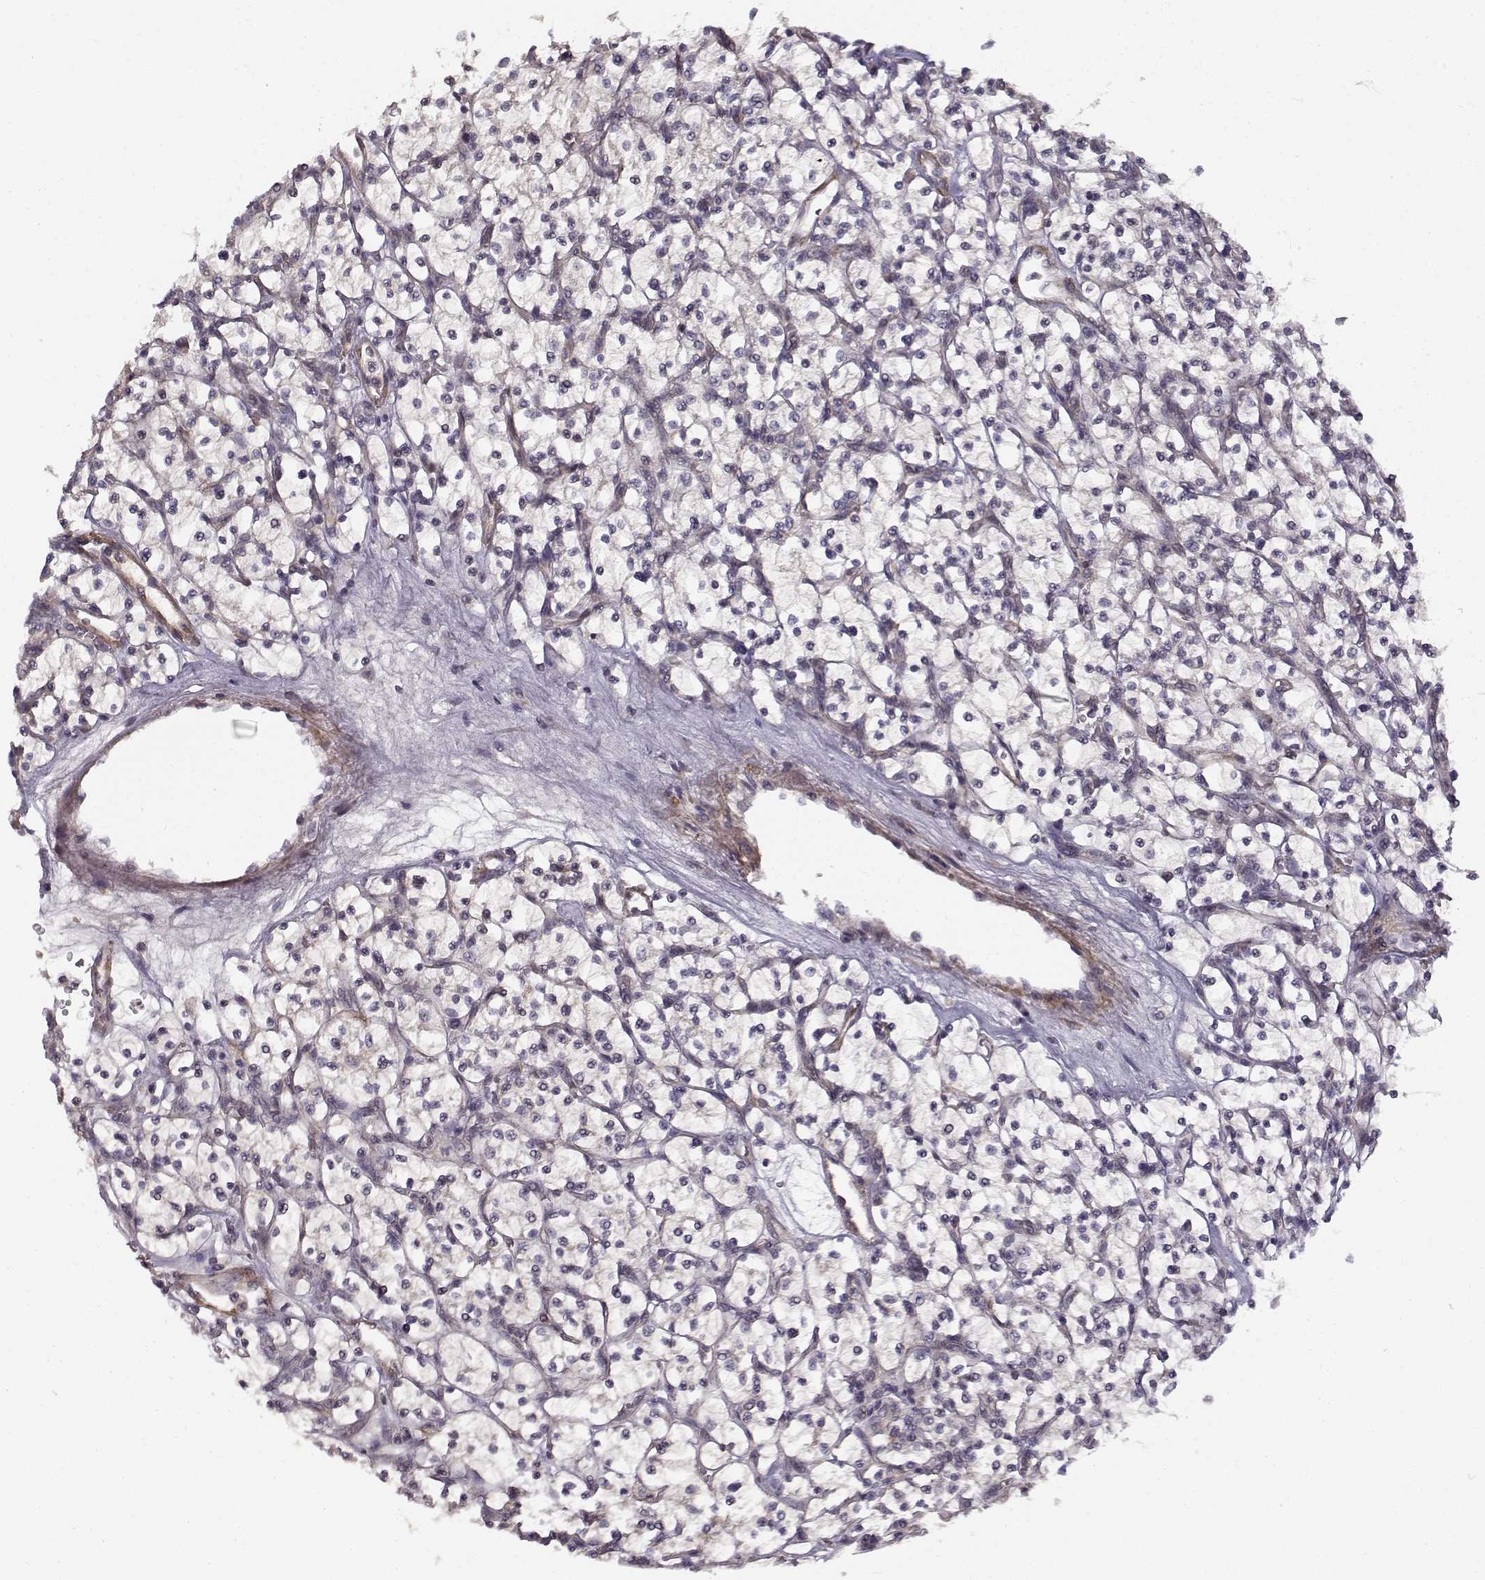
{"staining": {"intensity": "negative", "quantity": "none", "location": "none"}, "tissue": "renal cancer", "cell_type": "Tumor cells", "image_type": "cancer", "snomed": [{"axis": "morphology", "description": "Adenocarcinoma, NOS"}, {"axis": "topography", "description": "Kidney"}], "caption": "A histopathology image of human renal adenocarcinoma is negative for staining in tumor cells. (DAB immunohistochemistry, high magnification).", "gene": "RGS9BP", "patient": {"sex": "female", "age": 64}}